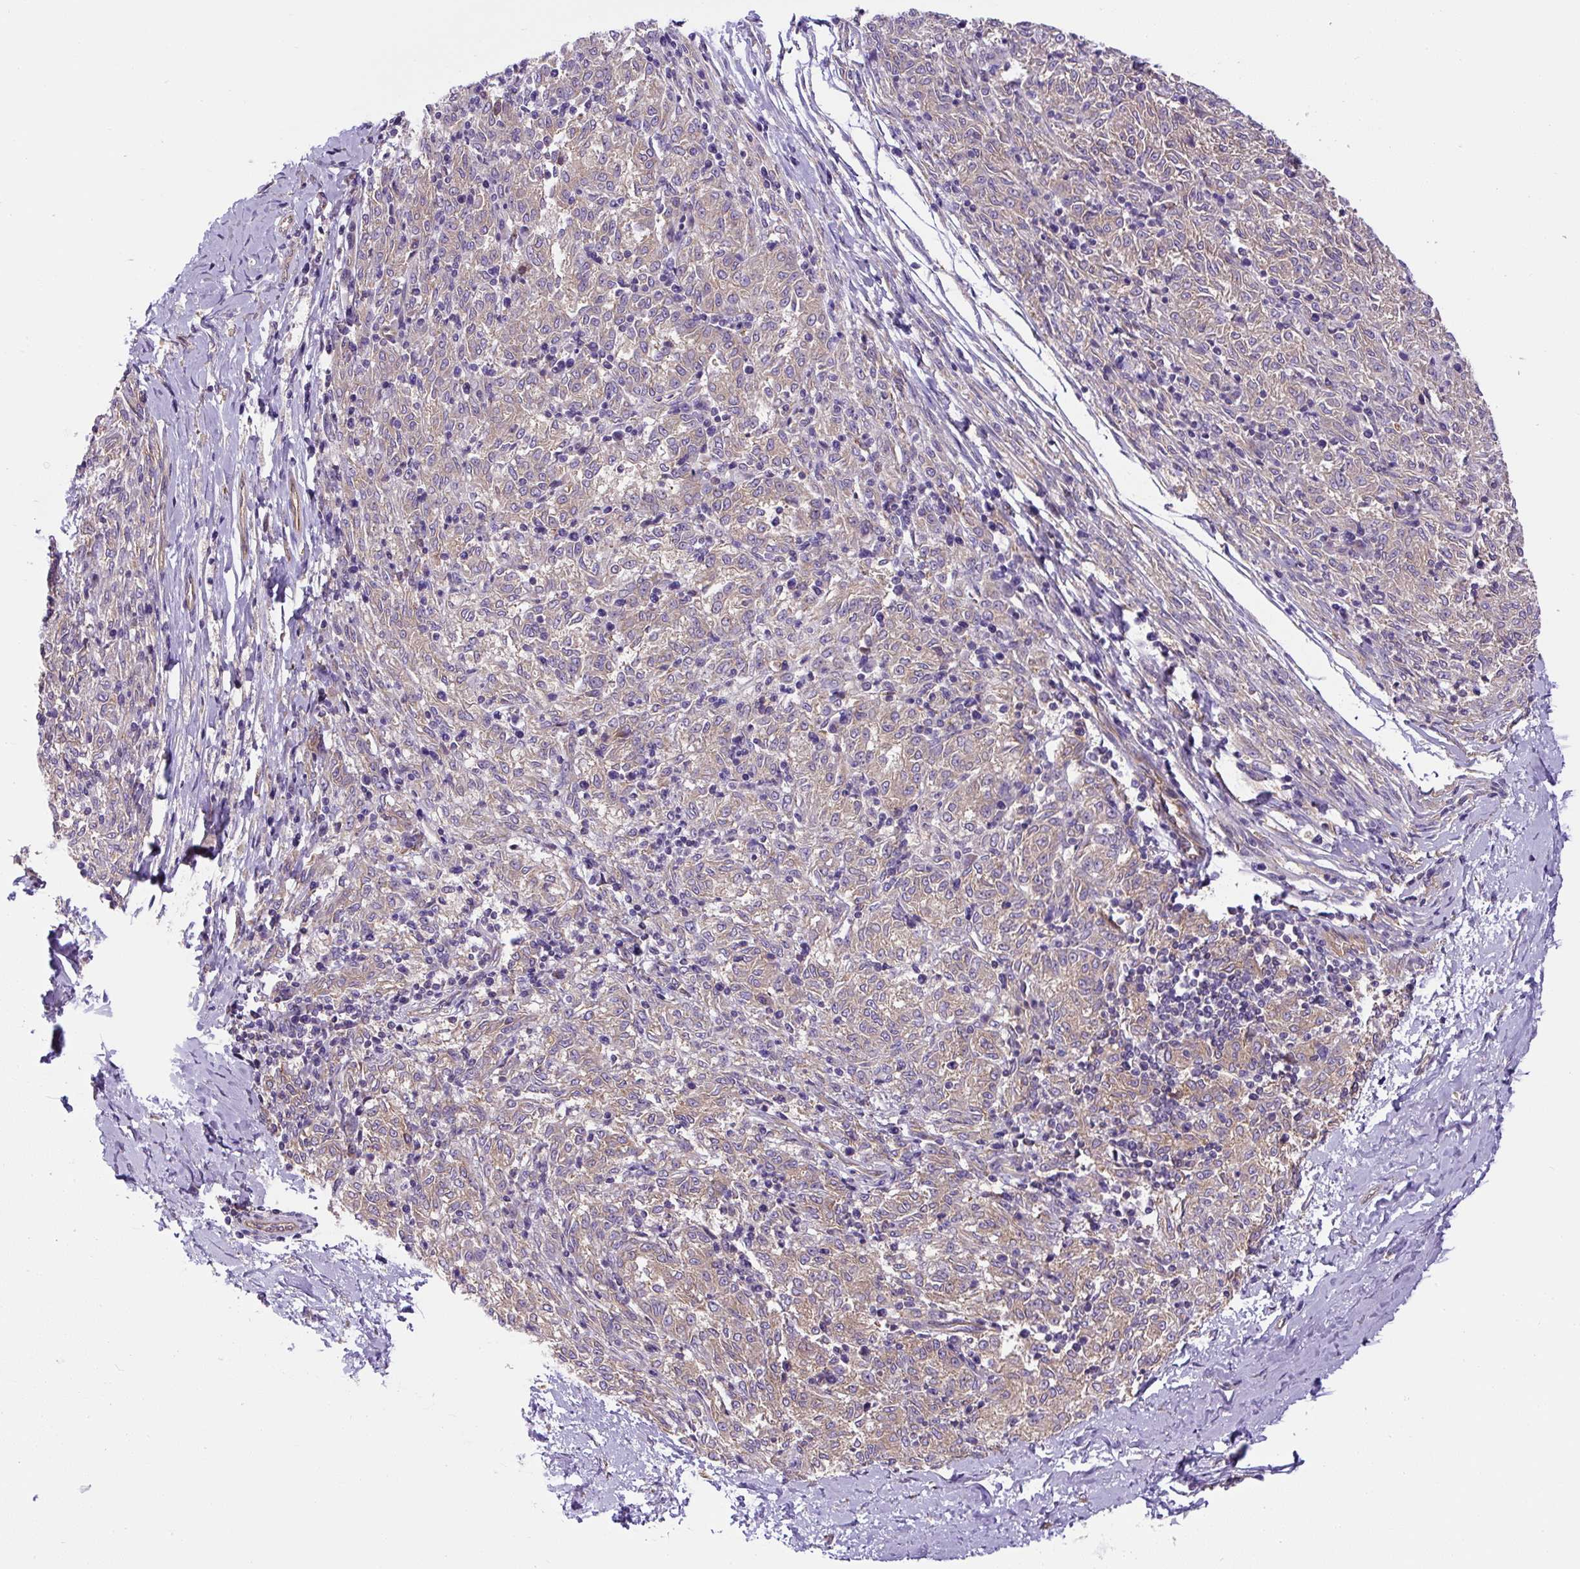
{"staining": {"intensity": "weak", "quantity": "25%-75%", "location": "cytoplasmic/membranous"}, "tissue": "melanoma", "cell_type": "Tumor cells", "image_type": "cancer", "snomed": [{"axis": "morphology", "description": "Malignant melanoma, NOS"}, {"axis": "topography", "description": "Skin"}], "caption": "Immunohistochemical staining of malignant melanoma displays weak cytoplasmic/membranous protein expression in about 25%-75% of tumor cells.", "gene": "DCTN1", "patient": {"sex": "female", "age": 72}}